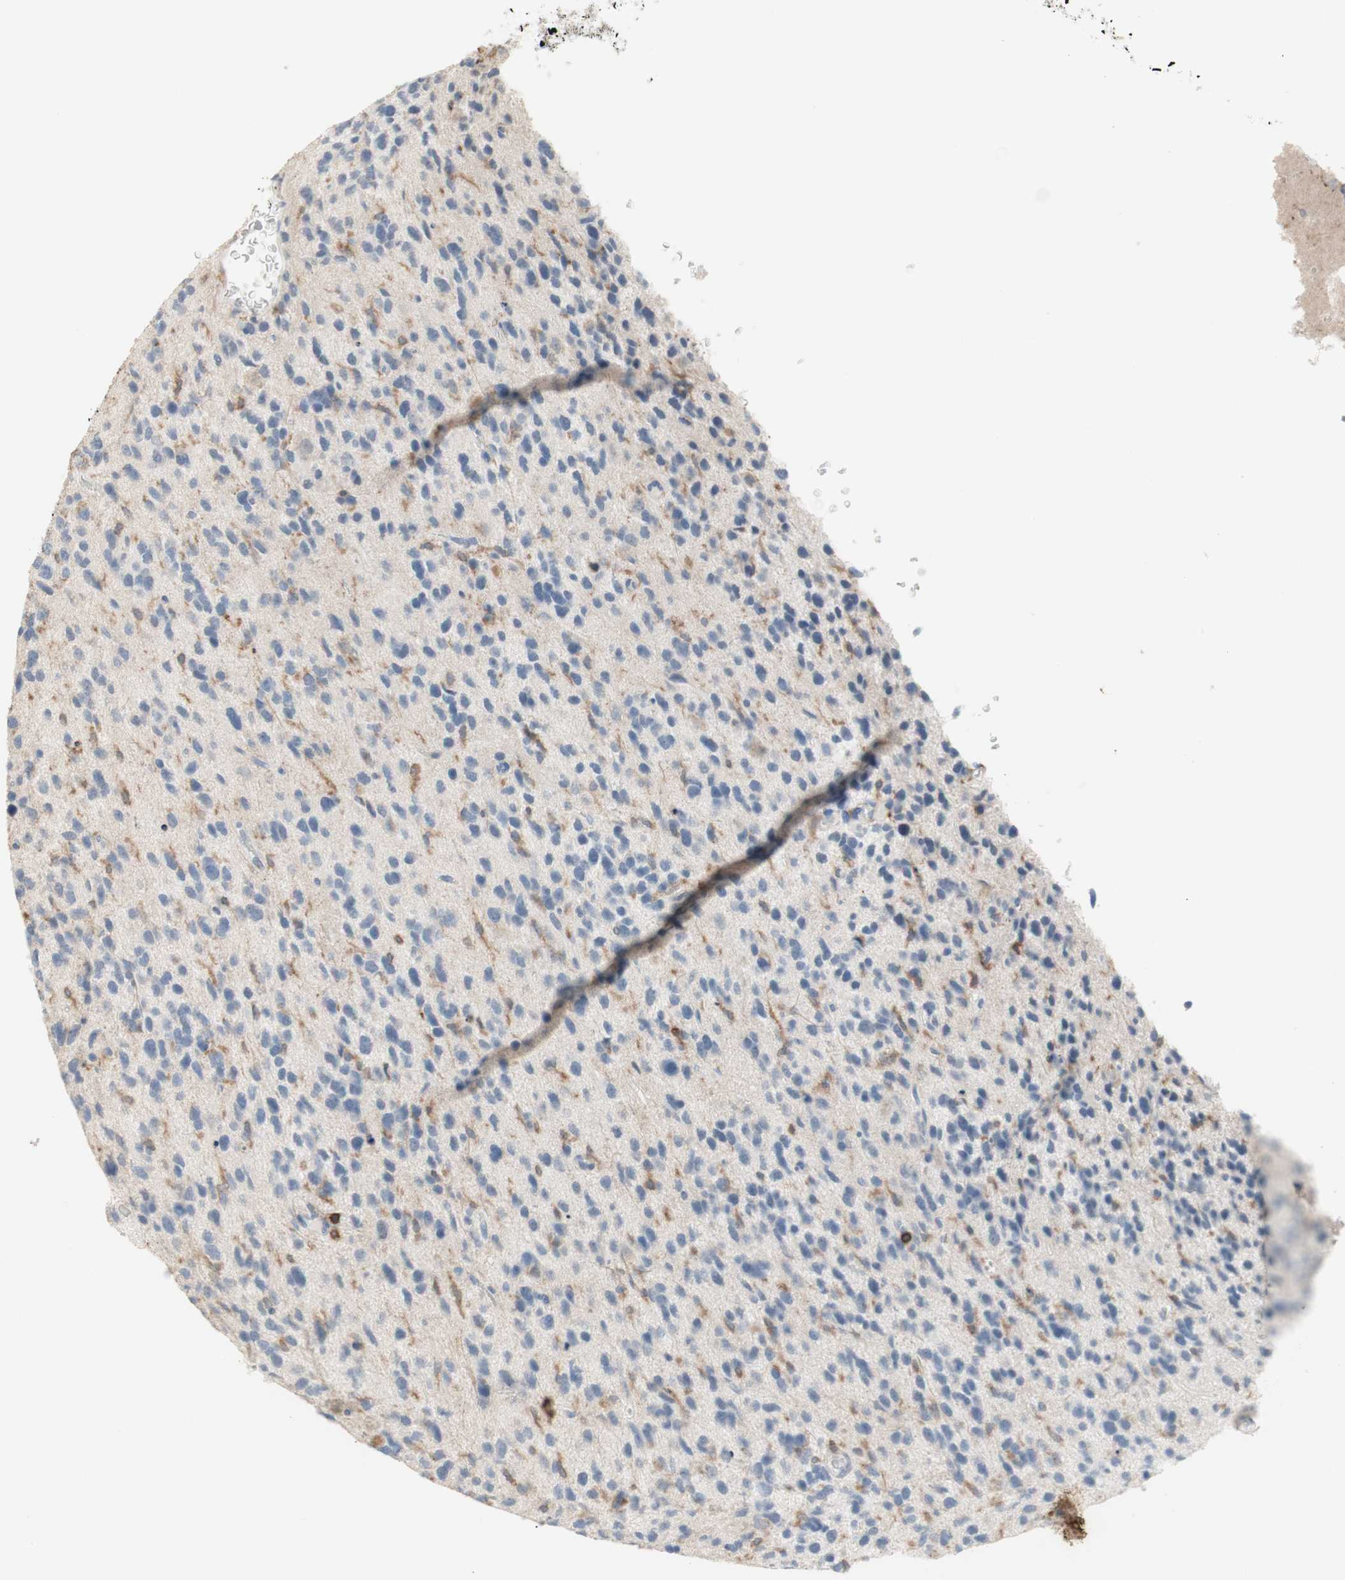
{"staining": {"intensity": "negative", "quantity": "none", "location": "none"}, "tissue": "glioma", "cell_type": "Tumor cells", "image_type": "cancer", "snomed": [{"axis": "morphology", "description": "Glioma, malignant, High grade"}, {"axis": "topography", "description": "Brain"}], "caption": "Immunohistochemical staining of malignant glioma (high-grade) shows no significant positivity in tumor cells.", "gene": "SPINK6", "patient": {"sex": "female", "age": 58}}